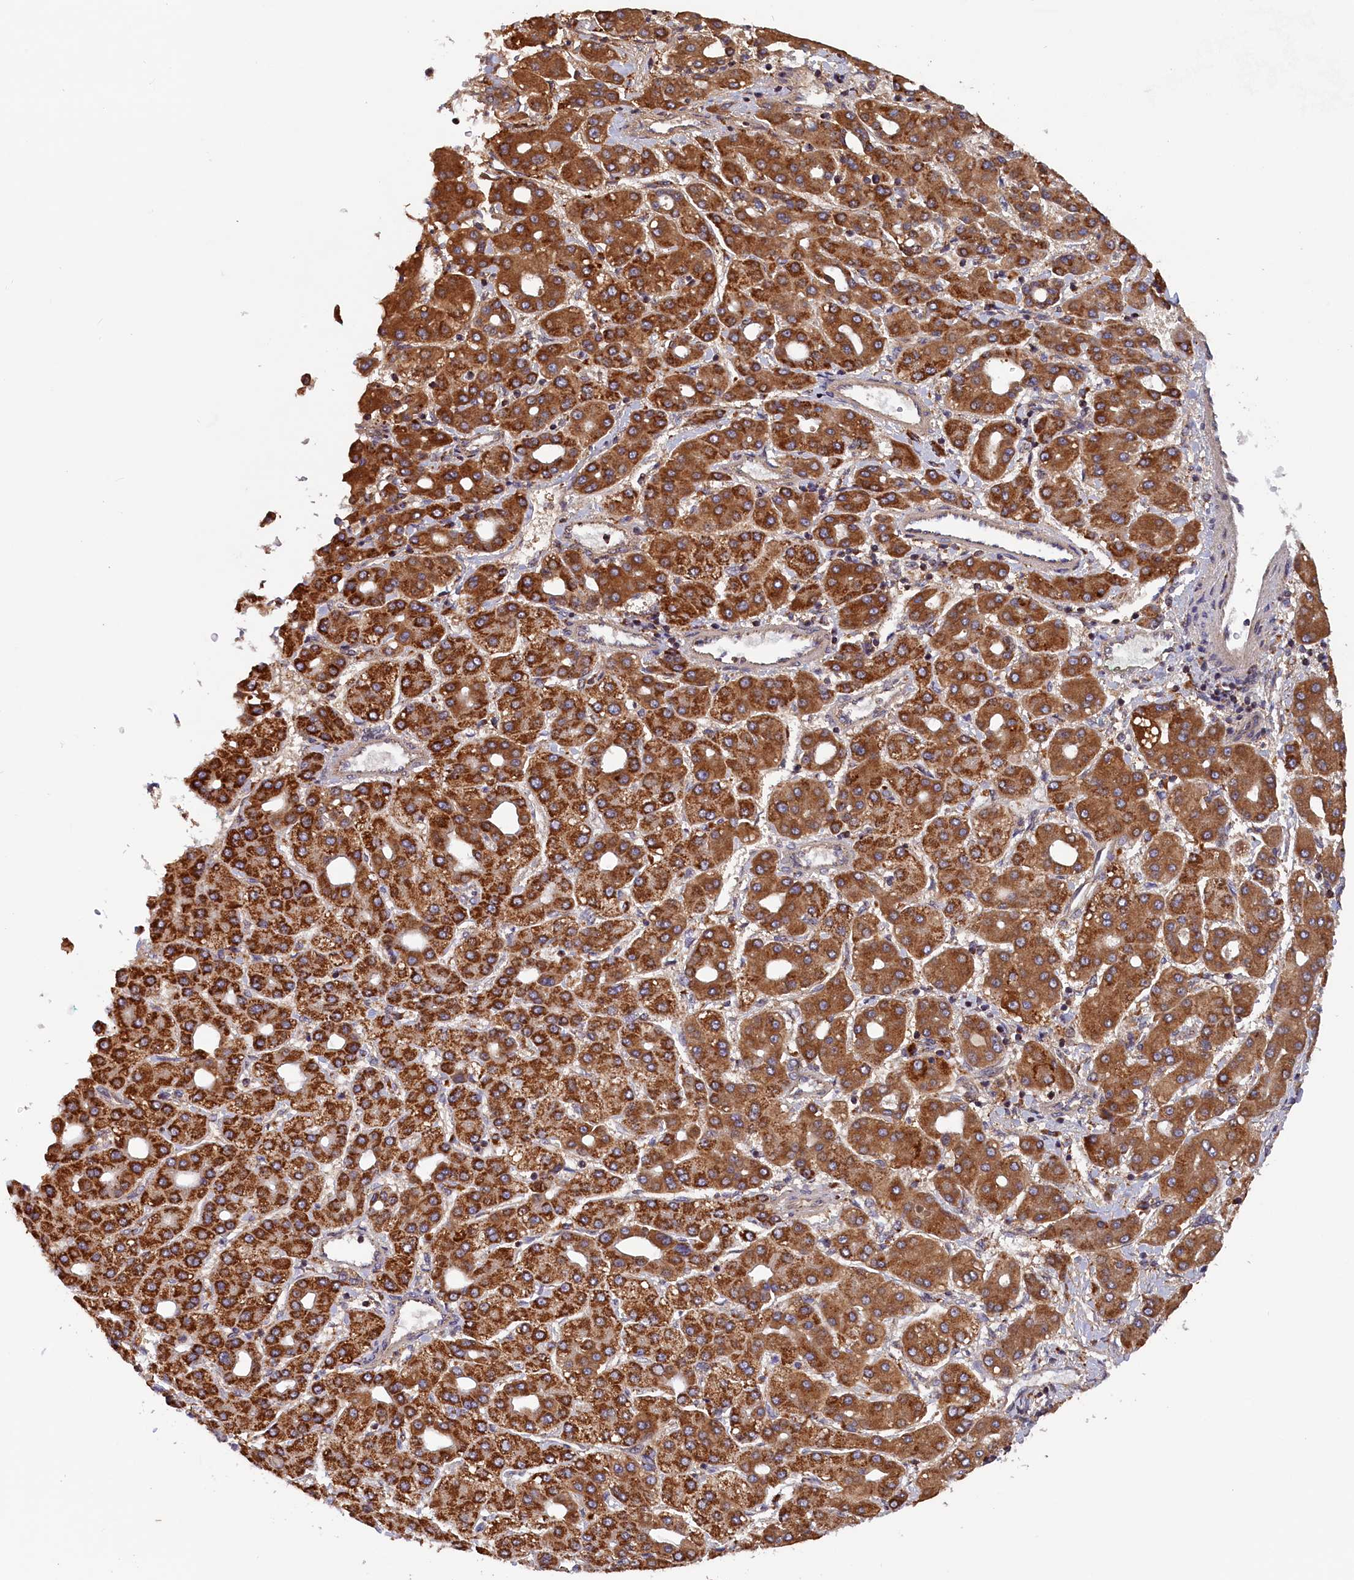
{"staining": {"intensity": "strong", "quantity": ">75%", "location": "cytoplasmic/membranous"}, "tissue": "liver cancer", "cell_type": "Tumor cells", "image_type": "cancer", "snomed": [{"axis": "morphology", "description": "Carcinoma, Hepatocellular, NOS"}, {"axis": "topography", "description": "Liver"}], "caption": "Strong cytoplasmic/membranous positivity for a protein is identified in approximately >75% of tumor cells of liver hepatocellular carcinoma using immunohistochemistry.", "gene": "DUS3L", "patient": {"sex": "male", "age": 65}}